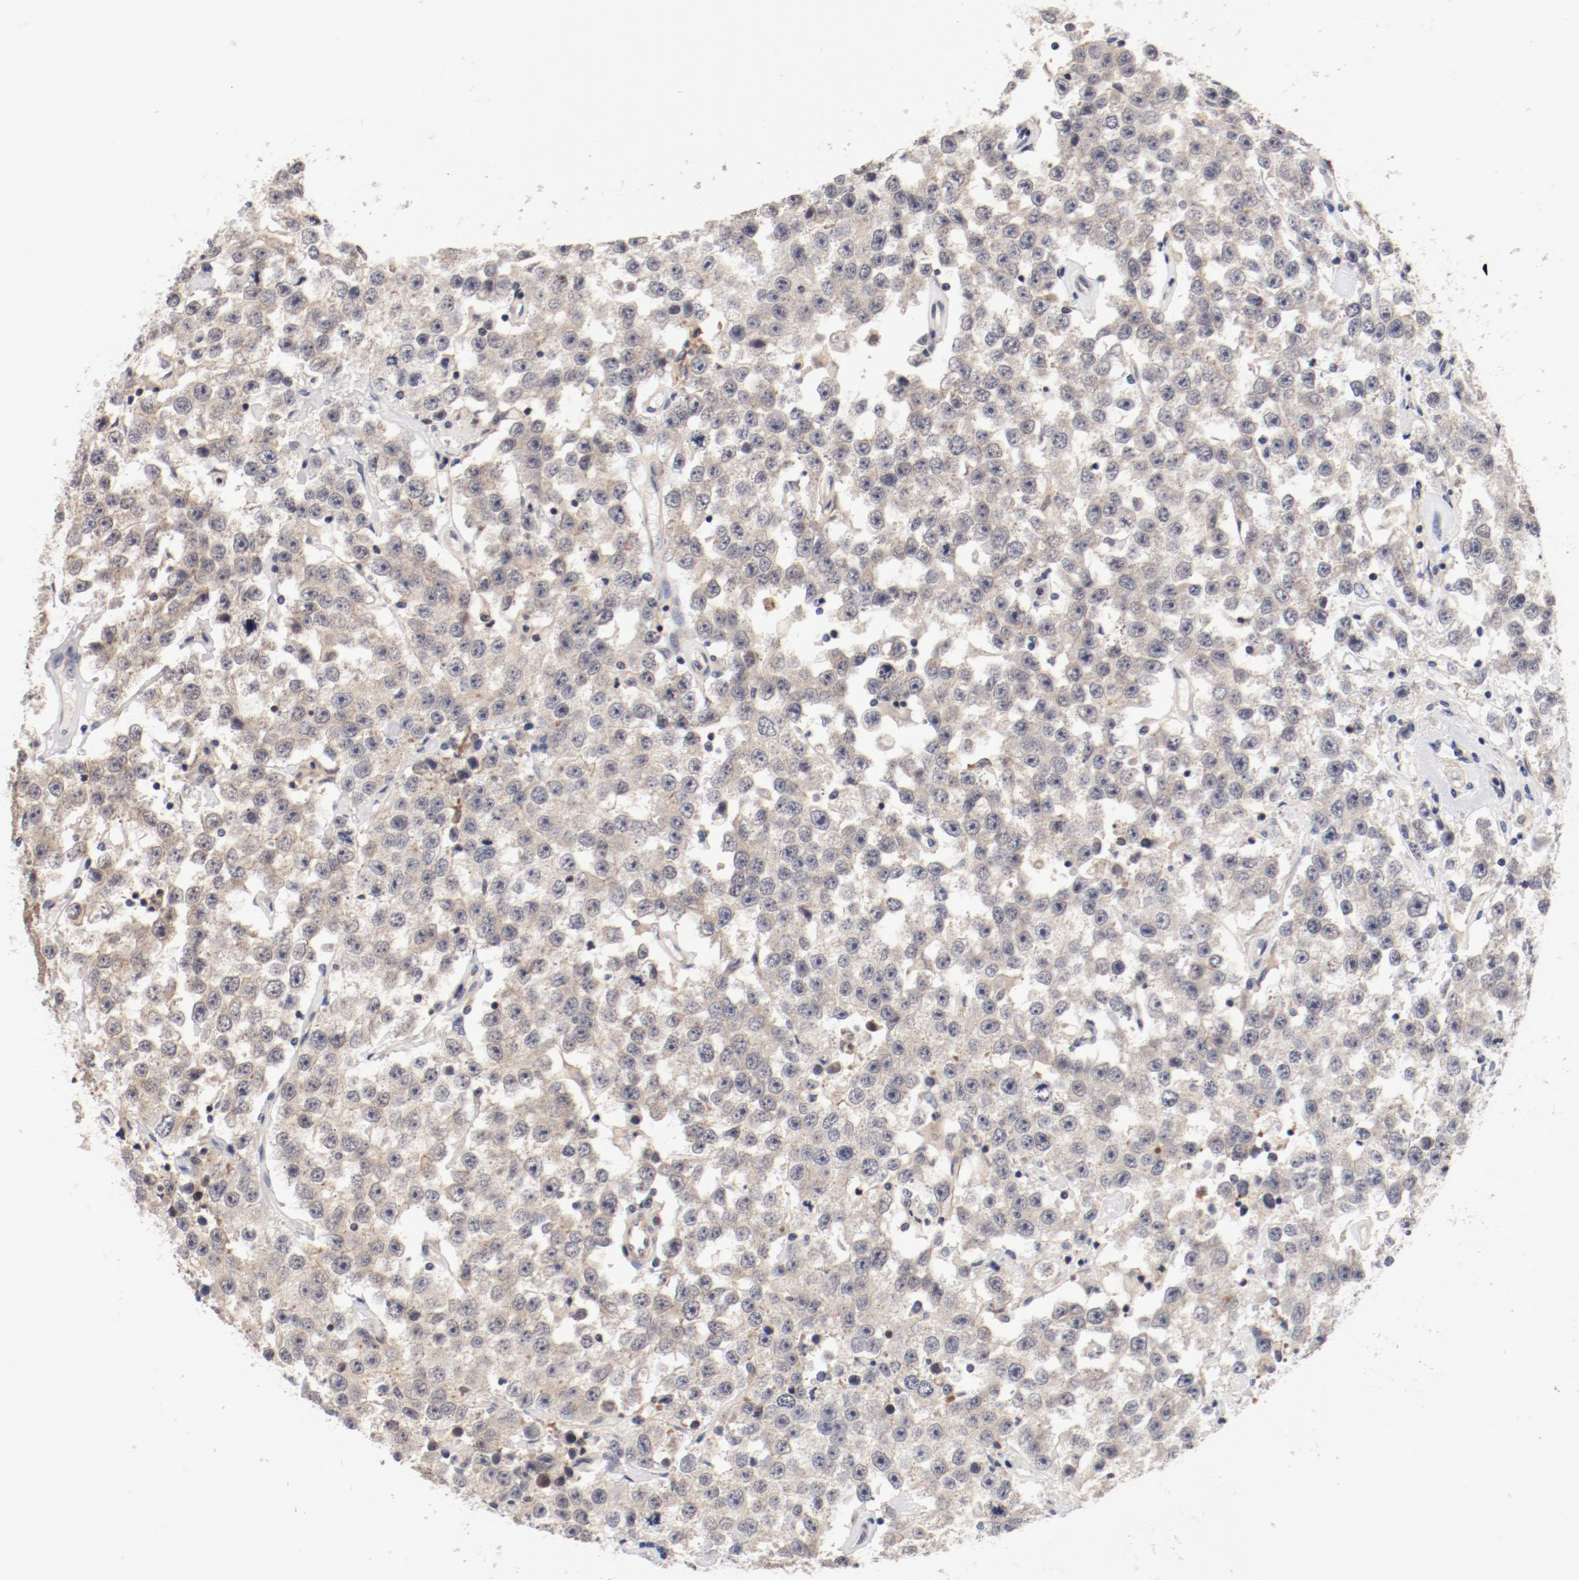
{"staining": {"intensity": "negative", "quantity": "none", "location": "none"}, "tissue": "testis cancer", "cell_type": "Tumor cells", "image_type": "cancer", "snomed": [{"axis": "morphology", "description": "Seminoma, NOS"}, {"axis": "topography", "description": "Testis"}], "caption": "High power microscopy micrograph of an immunohistochemistry (IHC) micrograph of testis cancer, revealing no significant positivity in tumor cells. The staining is performed using DAB (3,3'-diaminobenzidine) brown chromogen with nuclei counter-stained in using hematoxylin.", "gene": "ZNF267", "patient": {"sex": "male", "age": 52}}